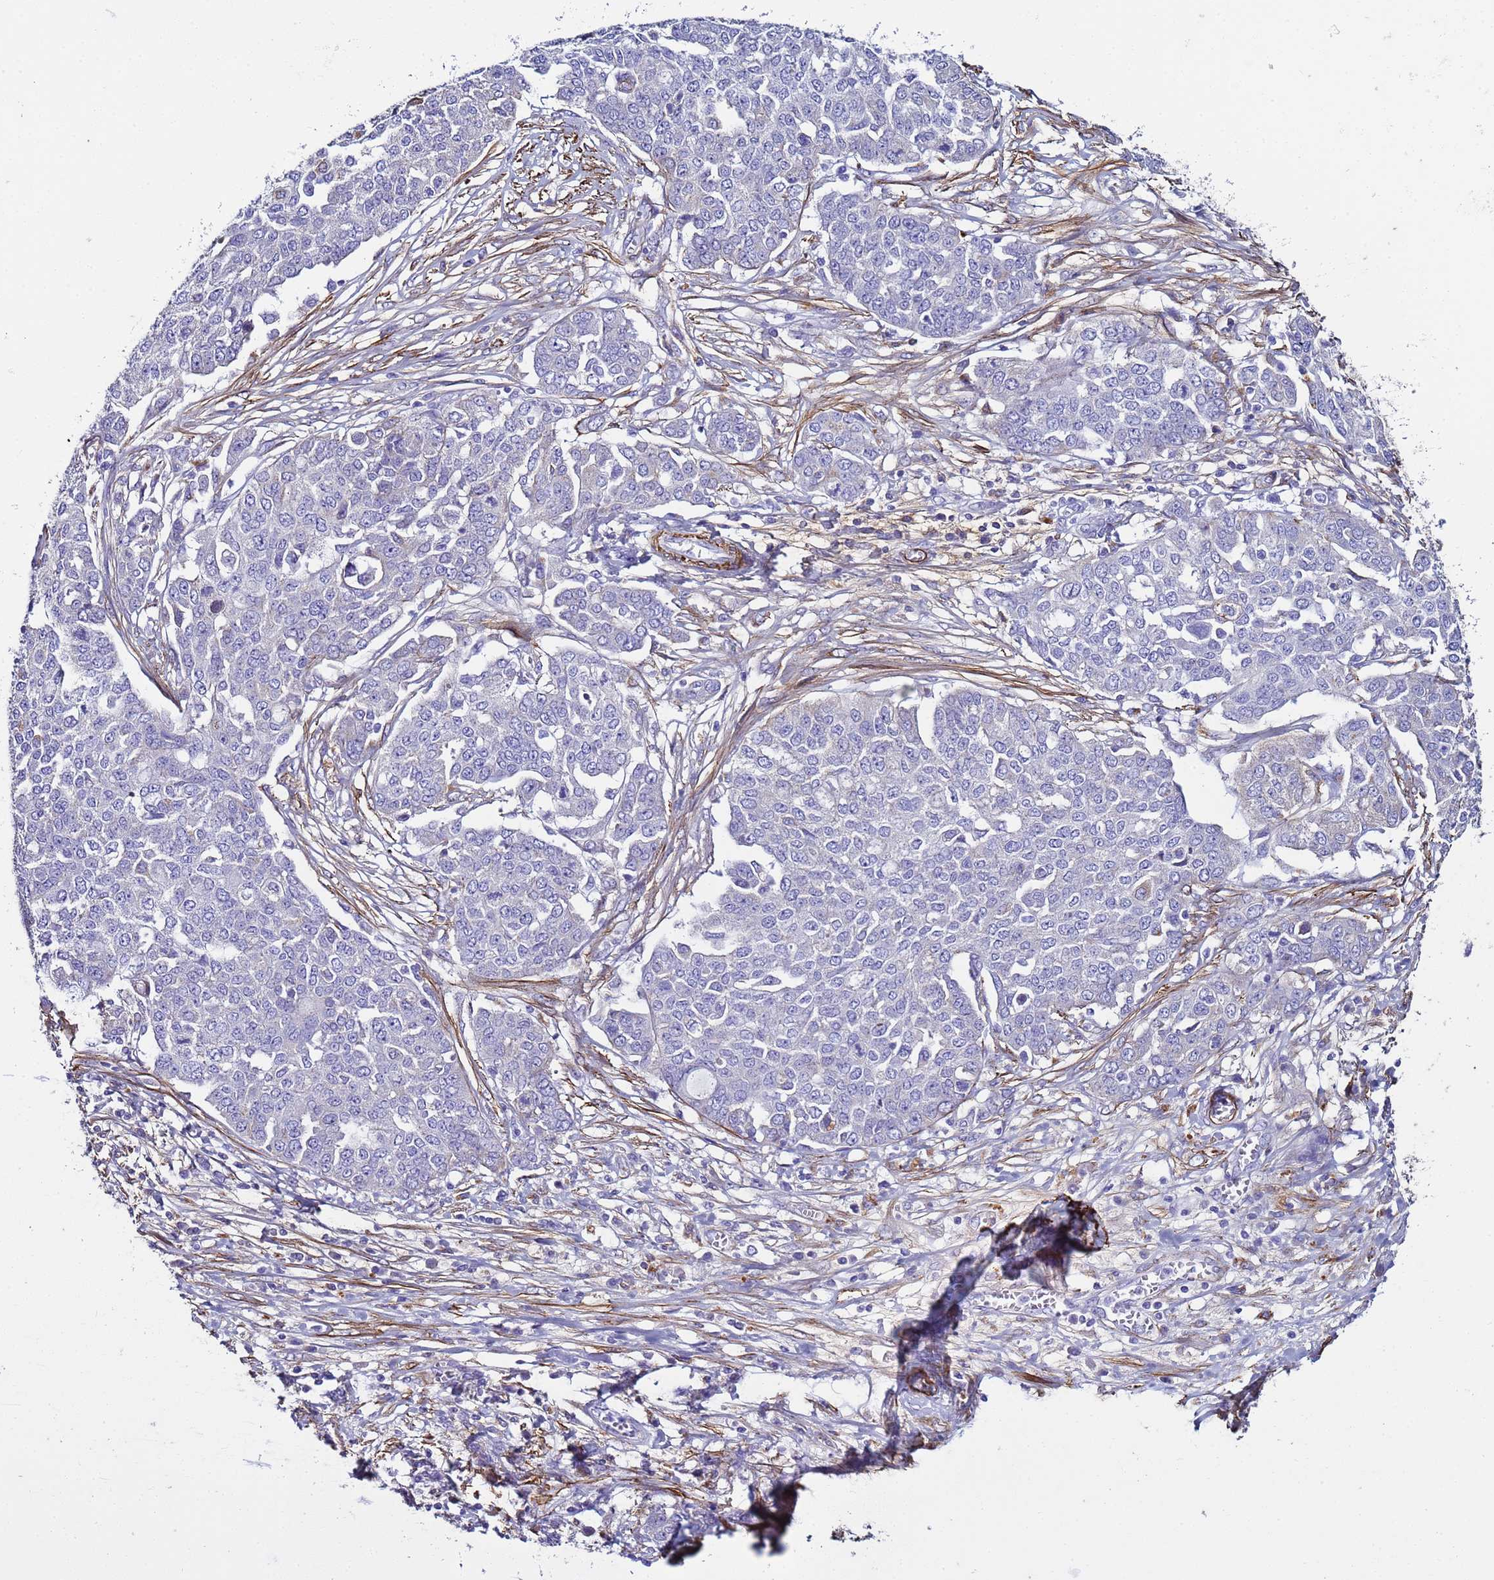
{"staining": {"intensity": "negative", "quantity": "none", "location": "none"}, "tissue": "ovarian cancer", "cell_type": "Tumor cells", "image_type": "cancer", "snomed": [{"axis": "morphology", "description": "Cystadenocarcinoma, serous, NOS"}, {"axis": "topography", "description": "Soft tissue"}, {"axis": "topography", "description": "Ovary"}], "caption": "There is no significant staining in tumor cells of ovarian cancer. Nuclei are stained in blue.", "gene": "RABL2B", "patient": {"sex": "female", "age": 57}}